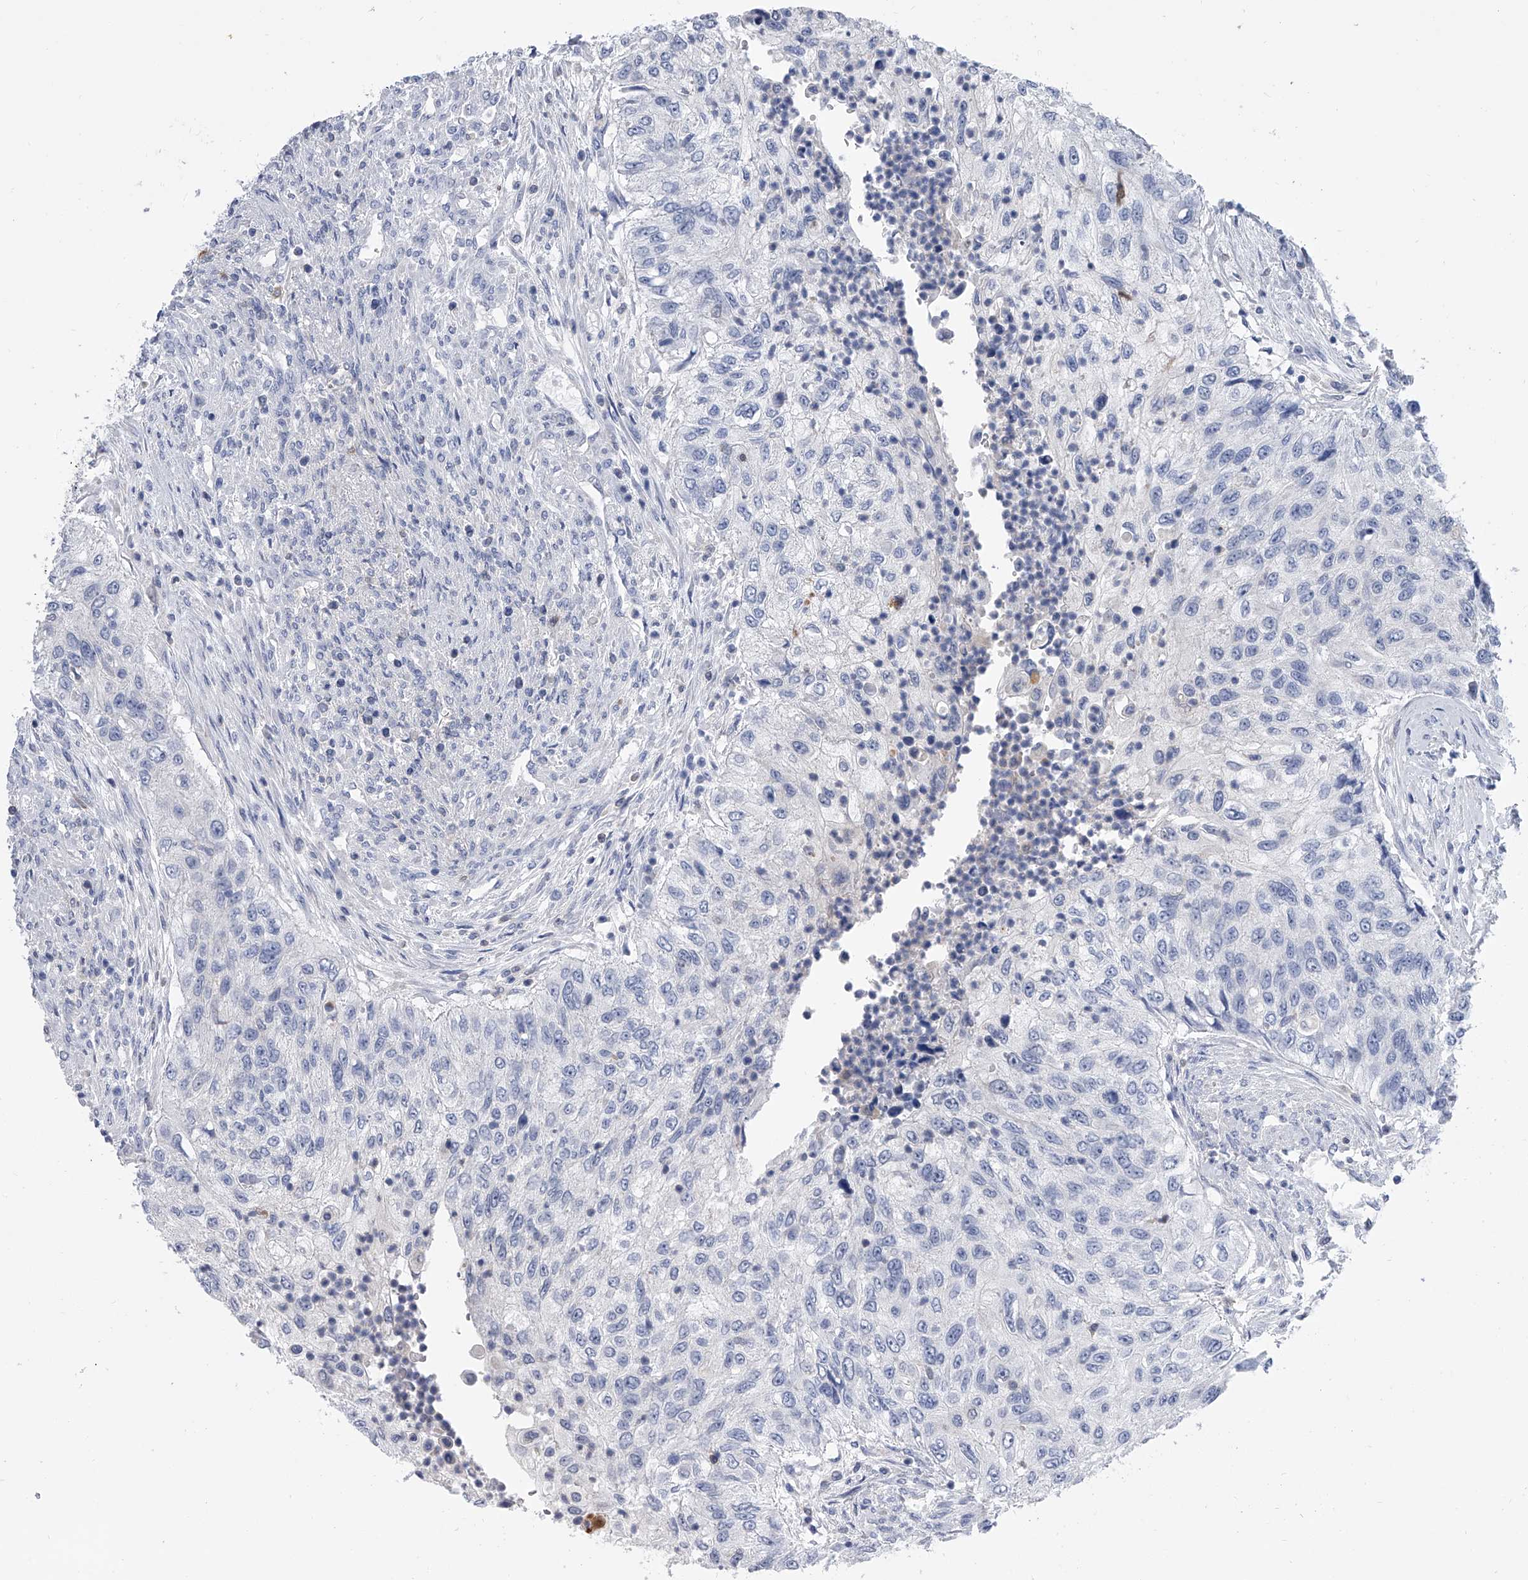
{"staining": {"intensity": "negative", "quantity": "none", "location": "none"}, "tissue": "urothelial cancer", "cell_type": "Tumor cells", "image_type": "cancer", "snomed": [{"axis": "morphology", "description": "Urothelial carcinoma, High grade"}, {"axis": "topography", "description": "Urinary bladder"}], "caption": "The micrograph shows no staining of tumor cells in high-grade urothelial carcinoma.", "gene": "SERPINB9", "patient": {"sex": "female", "age": 60}}